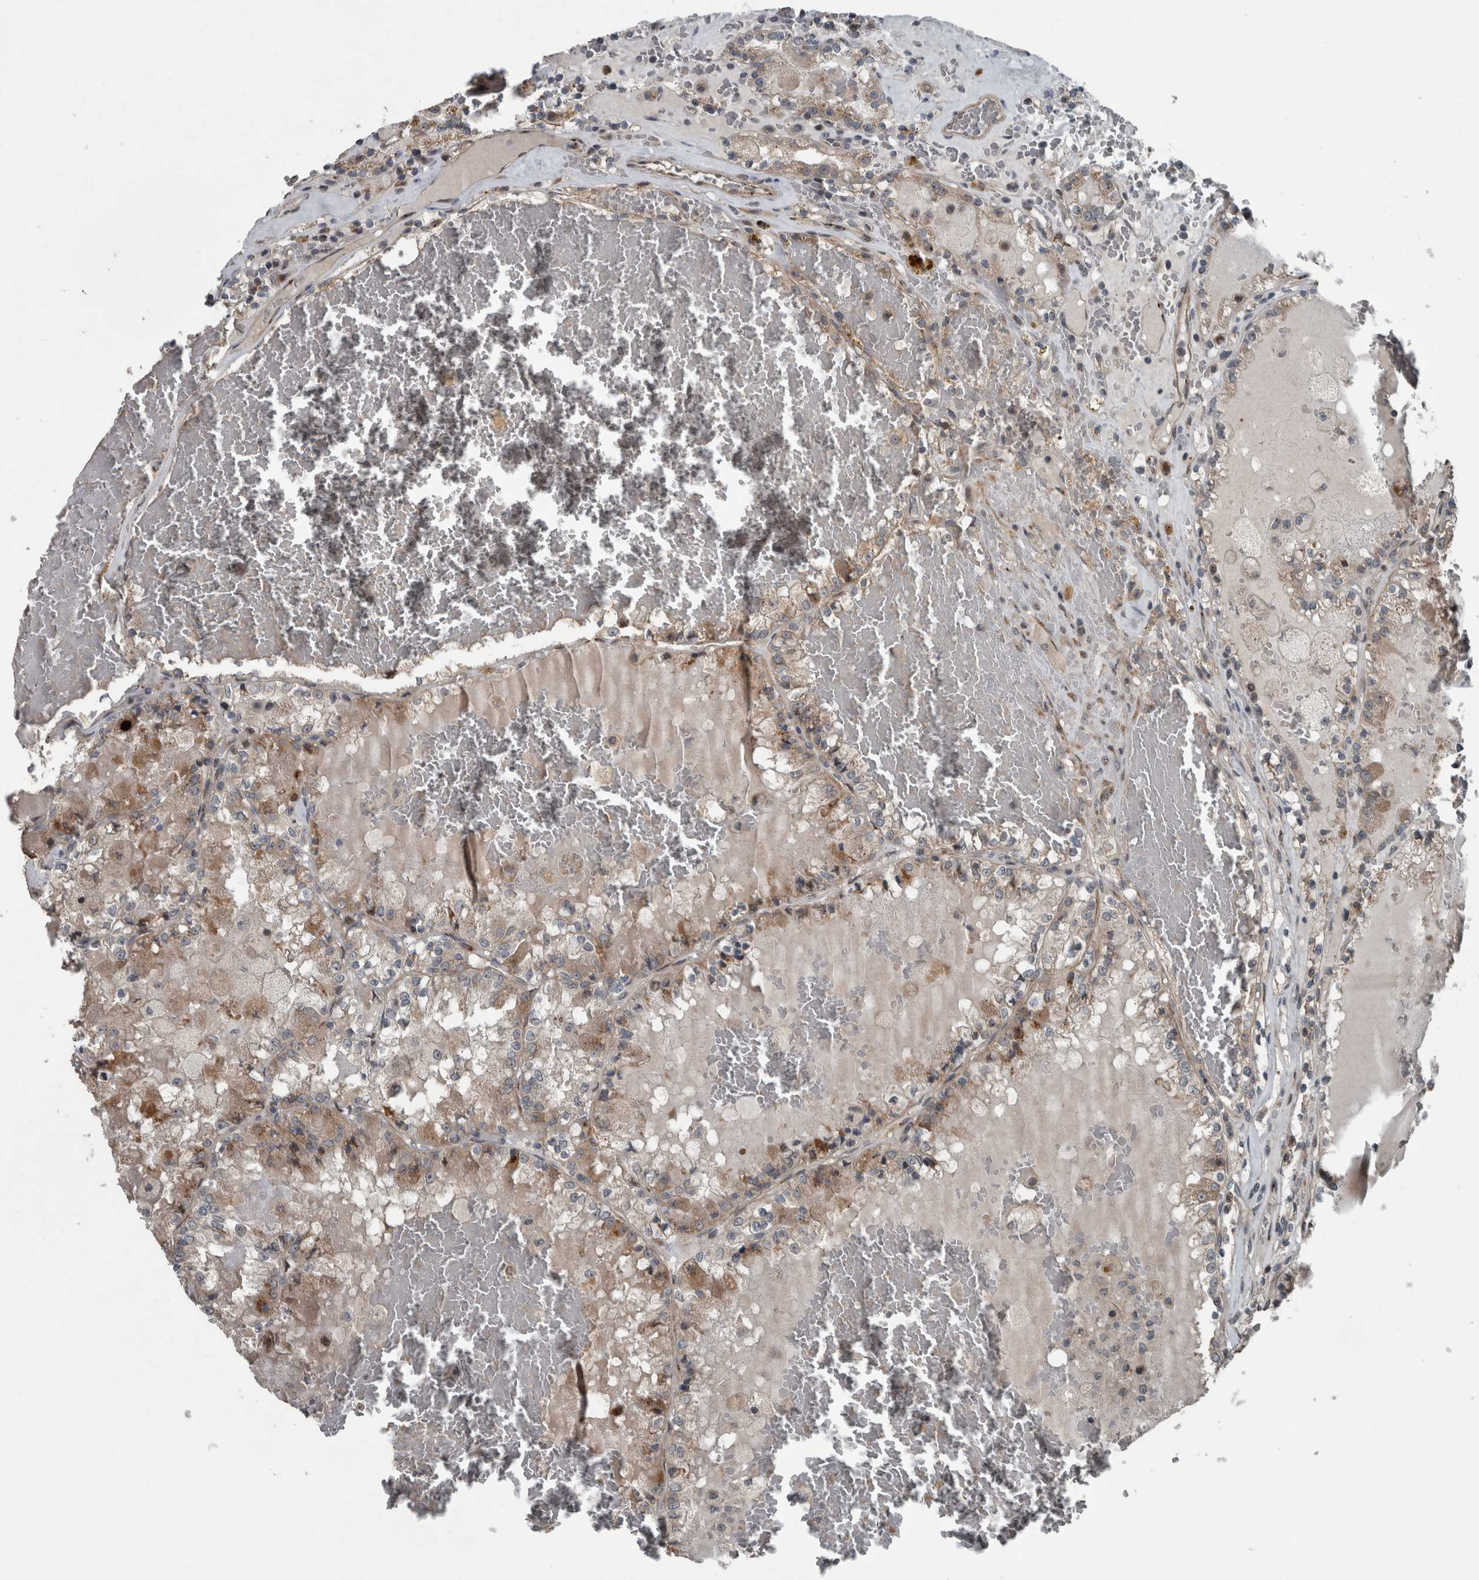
{"staining": {"intensity": "moderate", "quantity": "25%-75%", "location": "cytoplasmic/membranous"}, "tissue": "renal cancer", "cell_type": "Tumor cells", "image_type": "cancer", "snomed": [{"axis": "morphology", "description": "Adenocarcinoma, NOS"}, {"axis": "topography", "description": "Kidney"}], "caption": "Immunohistochemistry (IHC) histopathology image of neoplastic tissue: renal adenocarcinoma stained using immunohistochemistry (IHC) exhibits medium levels of moderate protein expression localized specifically in the cytoplasmic/membranous of tumor cells, appearing as a cytoplasmic/membranous brown color.", "gene": "ZNF345", "patient": {"sex": "female", "age": 56}}